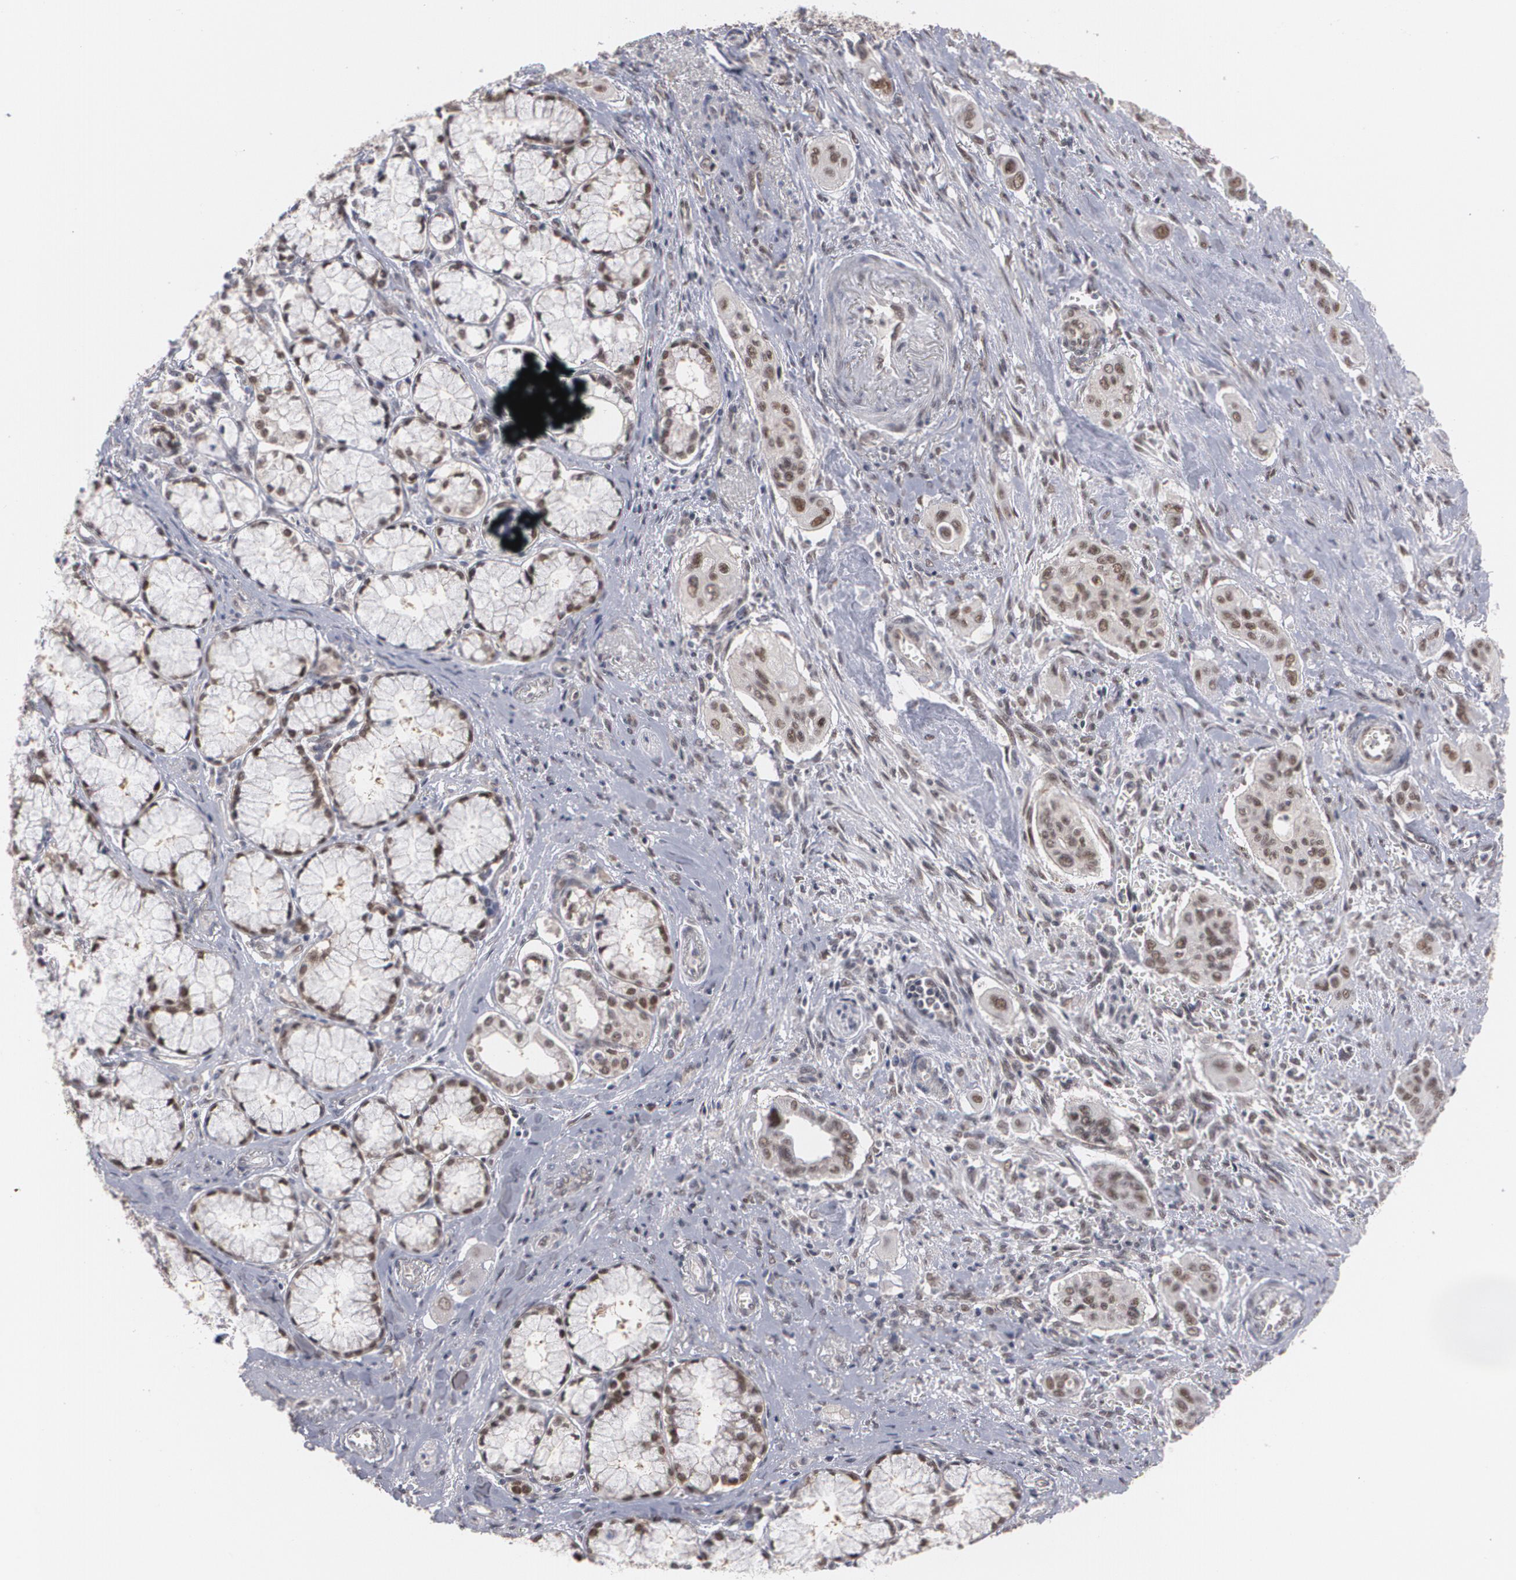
{"staining": {"intensity": "moderate", "quantity": ">75%", "location": "nuclear"}, "tissue": "pancreatic cancer", "cell_type": "Tumor cells", "image_type": "cancer", "snomed": [{"axis": "morphology", "description": "Adenocarcinoma, NOS"}, {"axis": "topography", "description": "Pancreas"}], "caption": "Tumor cells show medium levels of moderate nuclear positivity in about >75% of cells in pancreatic cancer (adenocarcinoma).", "gene": "INTS6", "patient": {"sex": "male", "age": 77}}